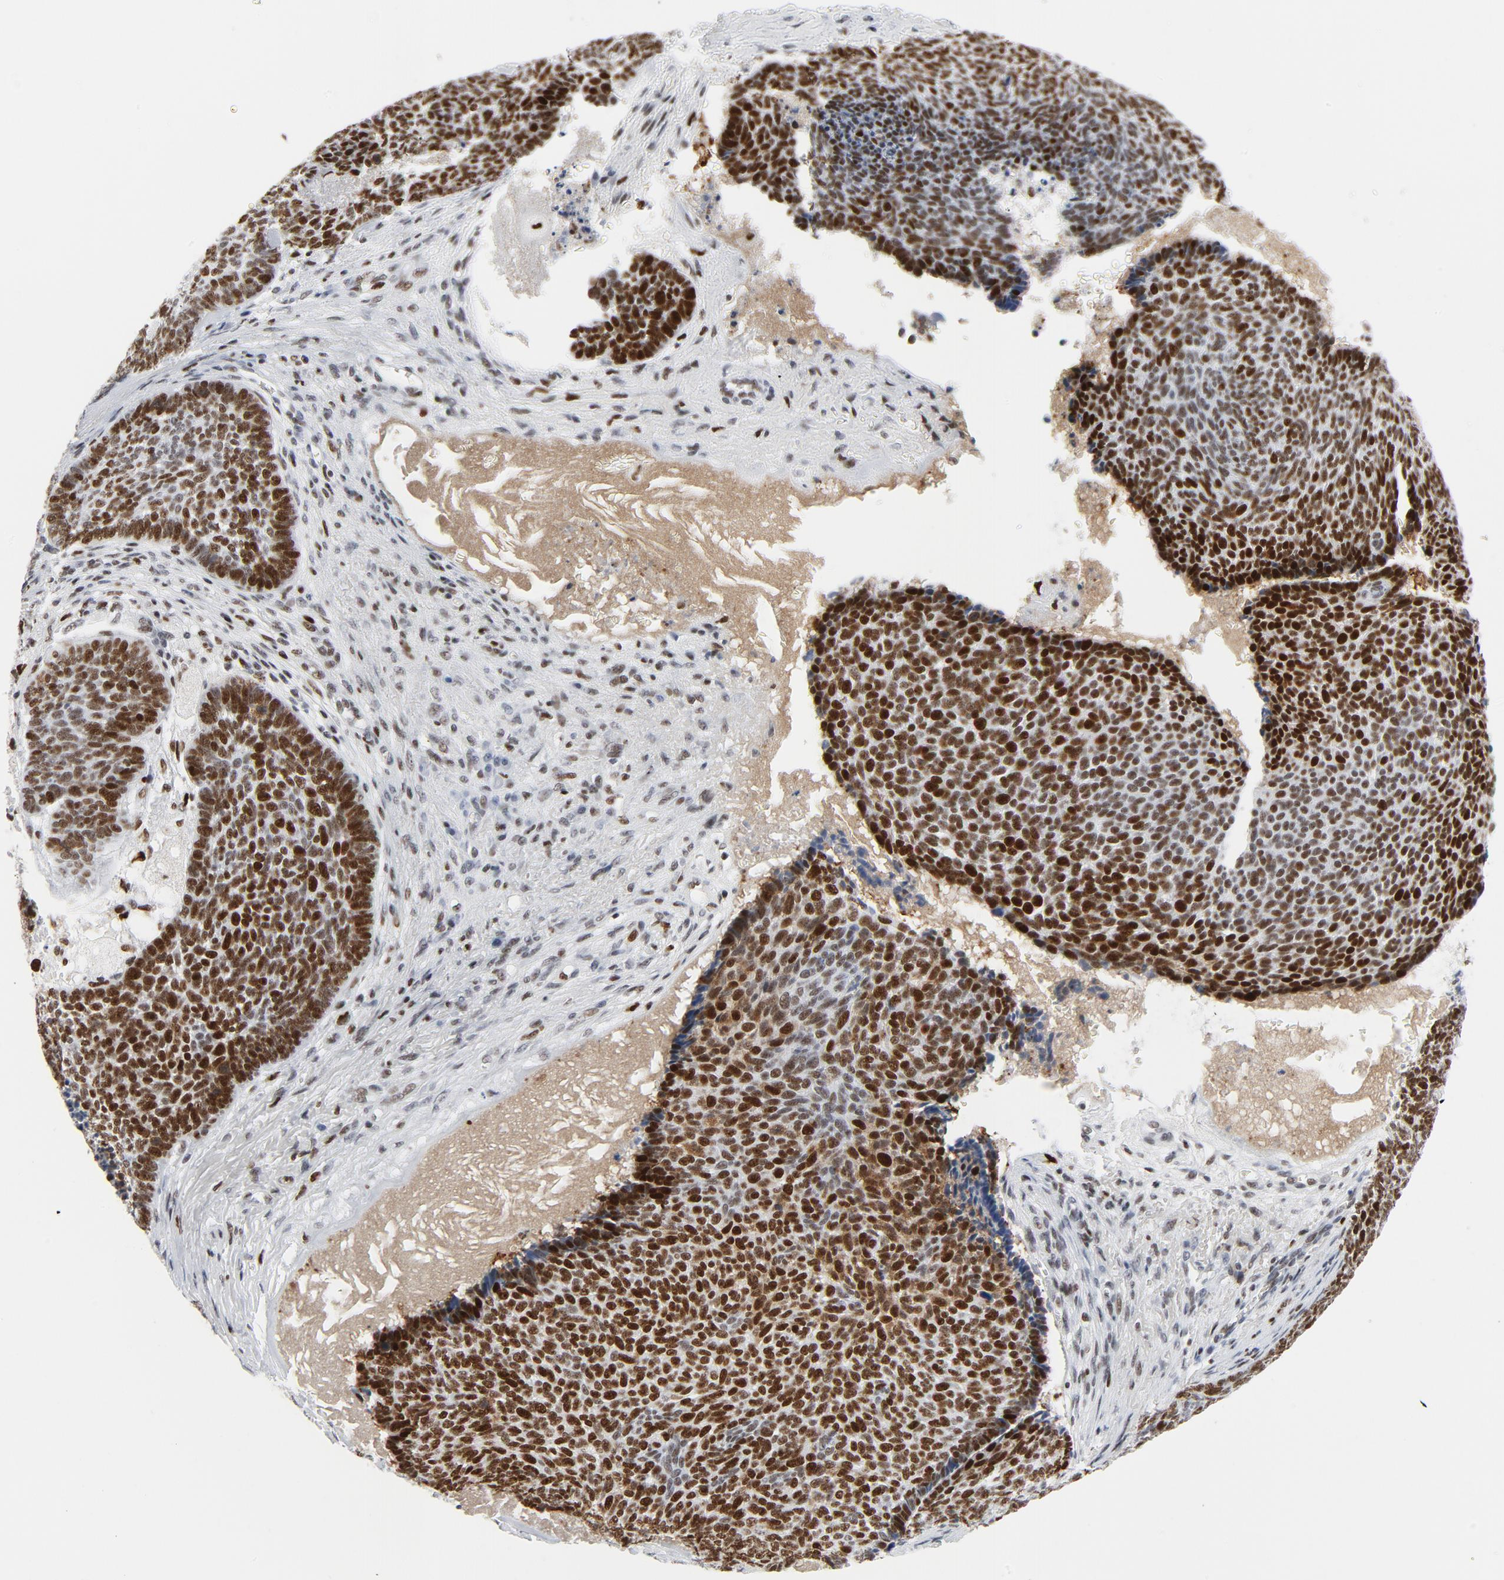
{"staining": {"intensity": "strong", "quantity": ">75%", "location": "nuclear"}, "tissue": "skin cancer", "cell_type": "Tumor cells", "image_type": "cancer", "snomed": [{"axis": "morphology", "description": "Basal cell carcinoma"}, {"axis": "topography", "description": "Skin"}], "caption": "Strong nuclear positivity for a protein is appreciated in about >75% of tumor cells of skin cancer (basal cell carcinoma) using immunohistochemistry (IHC).", "gene": "POLD1", "patient": {"sex": "male", "age": 84}}